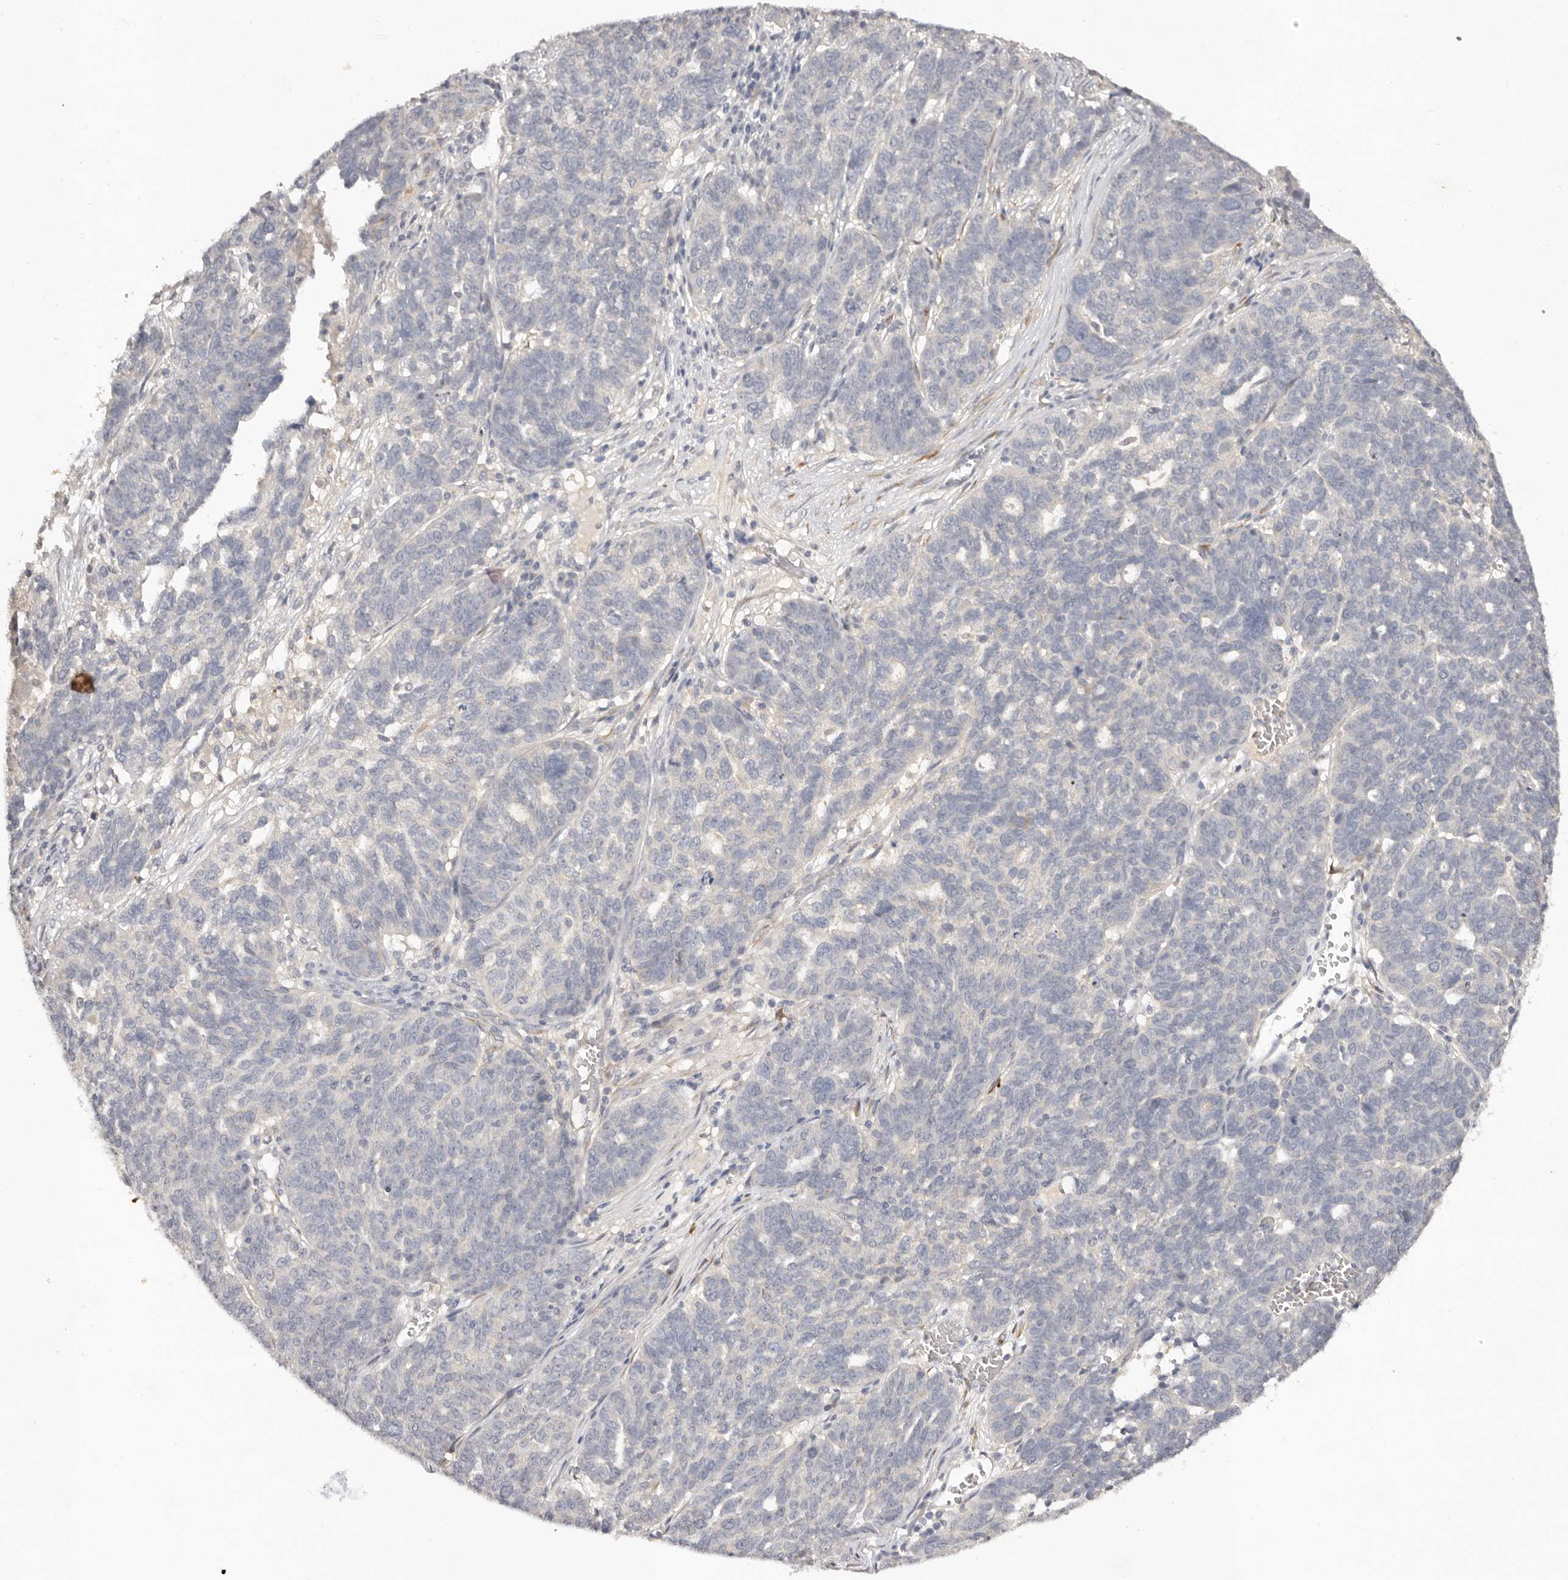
{"staining": {"intensity": "negative", "quantity": "none", "location": "none"}, "tissue": "ovarian cancer", "cell_type": "Tumor cells", "image_type": "cancer", "snomed": [{"axis": "morphology", "description": "Cystadenocarcinoma, serous, NOS"}, {"axis": "topography", "description": "Ovary"}], "caption": "Histopathology image shows no significant protein expression in tumor cells of serous cystadenocarcinoma (ovarian).", "gene": "SCUBE2", "patient": {"sex": "female", "age": 59}}